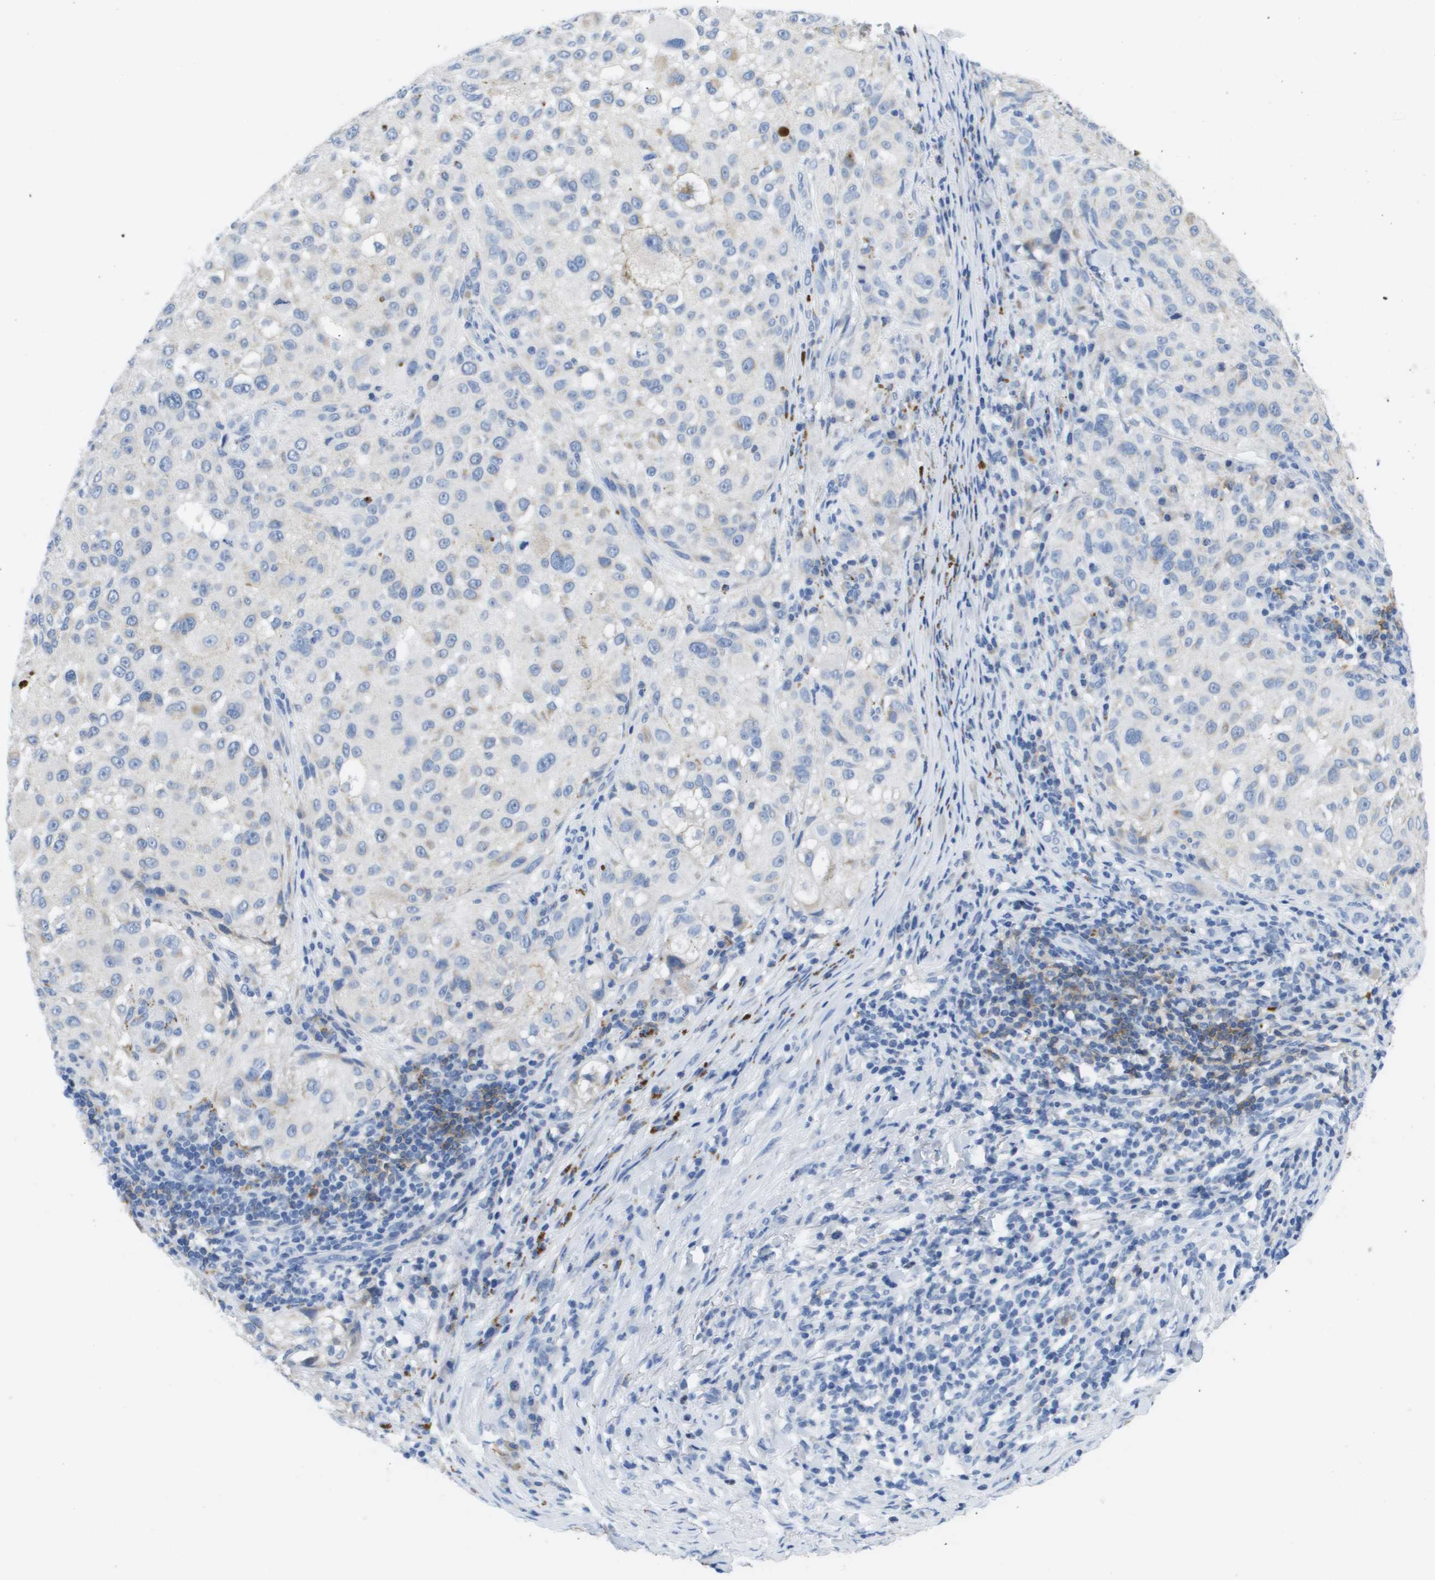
{"staining": {"intensity": "negative", "quantity": "none", "location": "none"}, "tissue": "melanoma", "cell_type": "Tumor cells", "image_type": "cancer", "snomed": [{"axis": "morphology", "description": "Necrosis, NOS"}, {"axis": "morphology", "description": "Malignant melanoma, NOS"}, {"axis": "topography", "description": "Skin"}], "caption": "IHC photomicrograph of human malignant melanoma stained for a protein (brown), which shows no expression in tumor cells. (DAB (3,3'-diaminobenzidine) immunohistochemistry (IHC) with hematoxylin counter stain).", "gene": "MS4A1", "patient": {"sex": "female", "age": 87}}